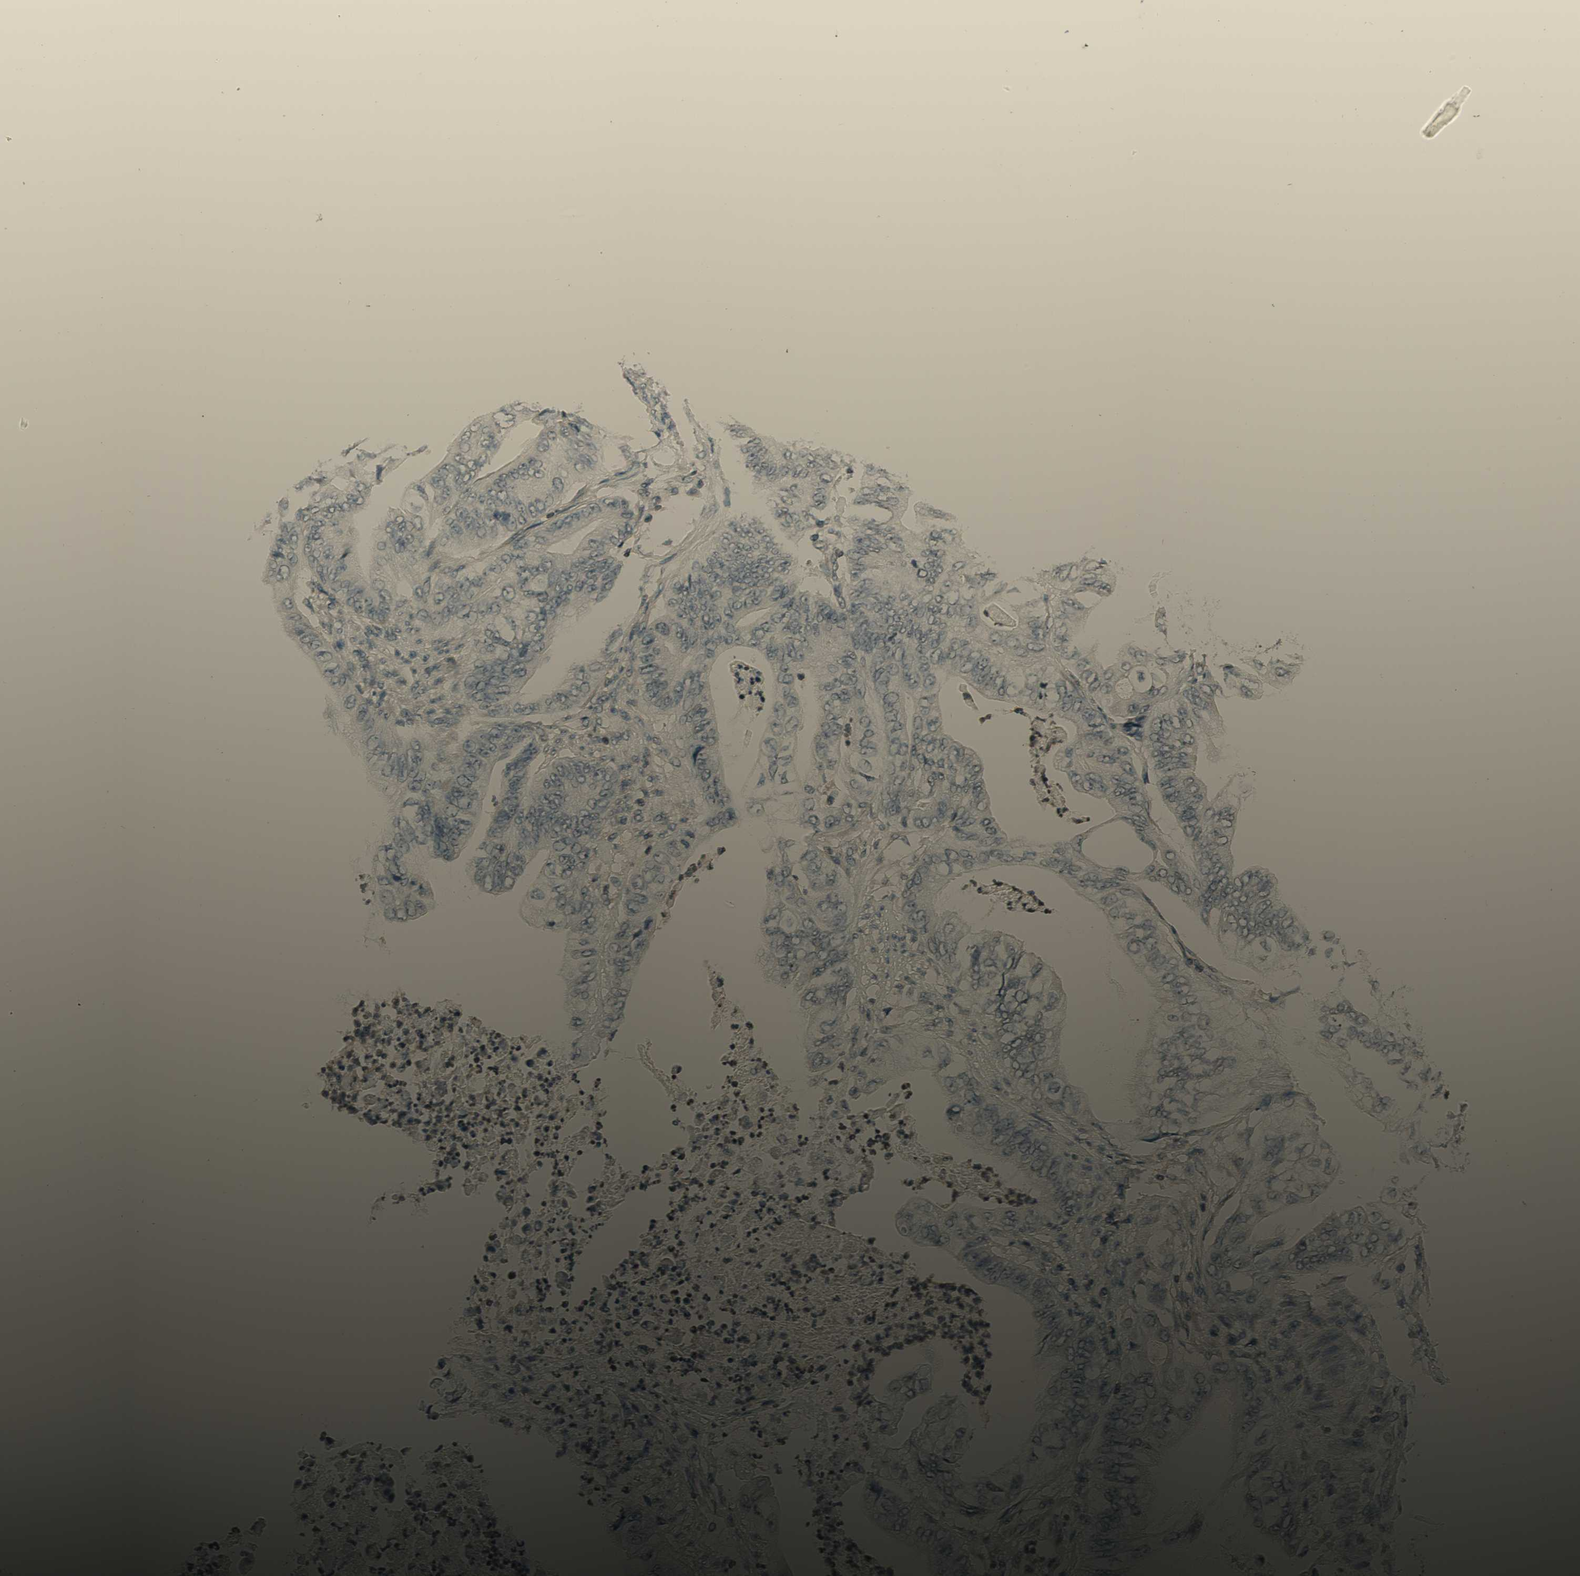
{"staining": {"intensity": "negative", "quantity": "none", "location": "none"}, "tissue": "stomach cancer", "cell_type": "Tumor cells", "image_type": "cancer", "snomed": [{"axis": "morphology", "description": "Adenocarcinoma, NOS"}, {"axis": "topography", "description": "Stomach"}], "caption": "Immunohistochemistry (IHC) photomicrograph of human stomach cancer stained for a protein (brown), which reveals no positivity in tumor cells.", "gene": "WIPF1", "patient": {"sex": "female", "age": 73}}